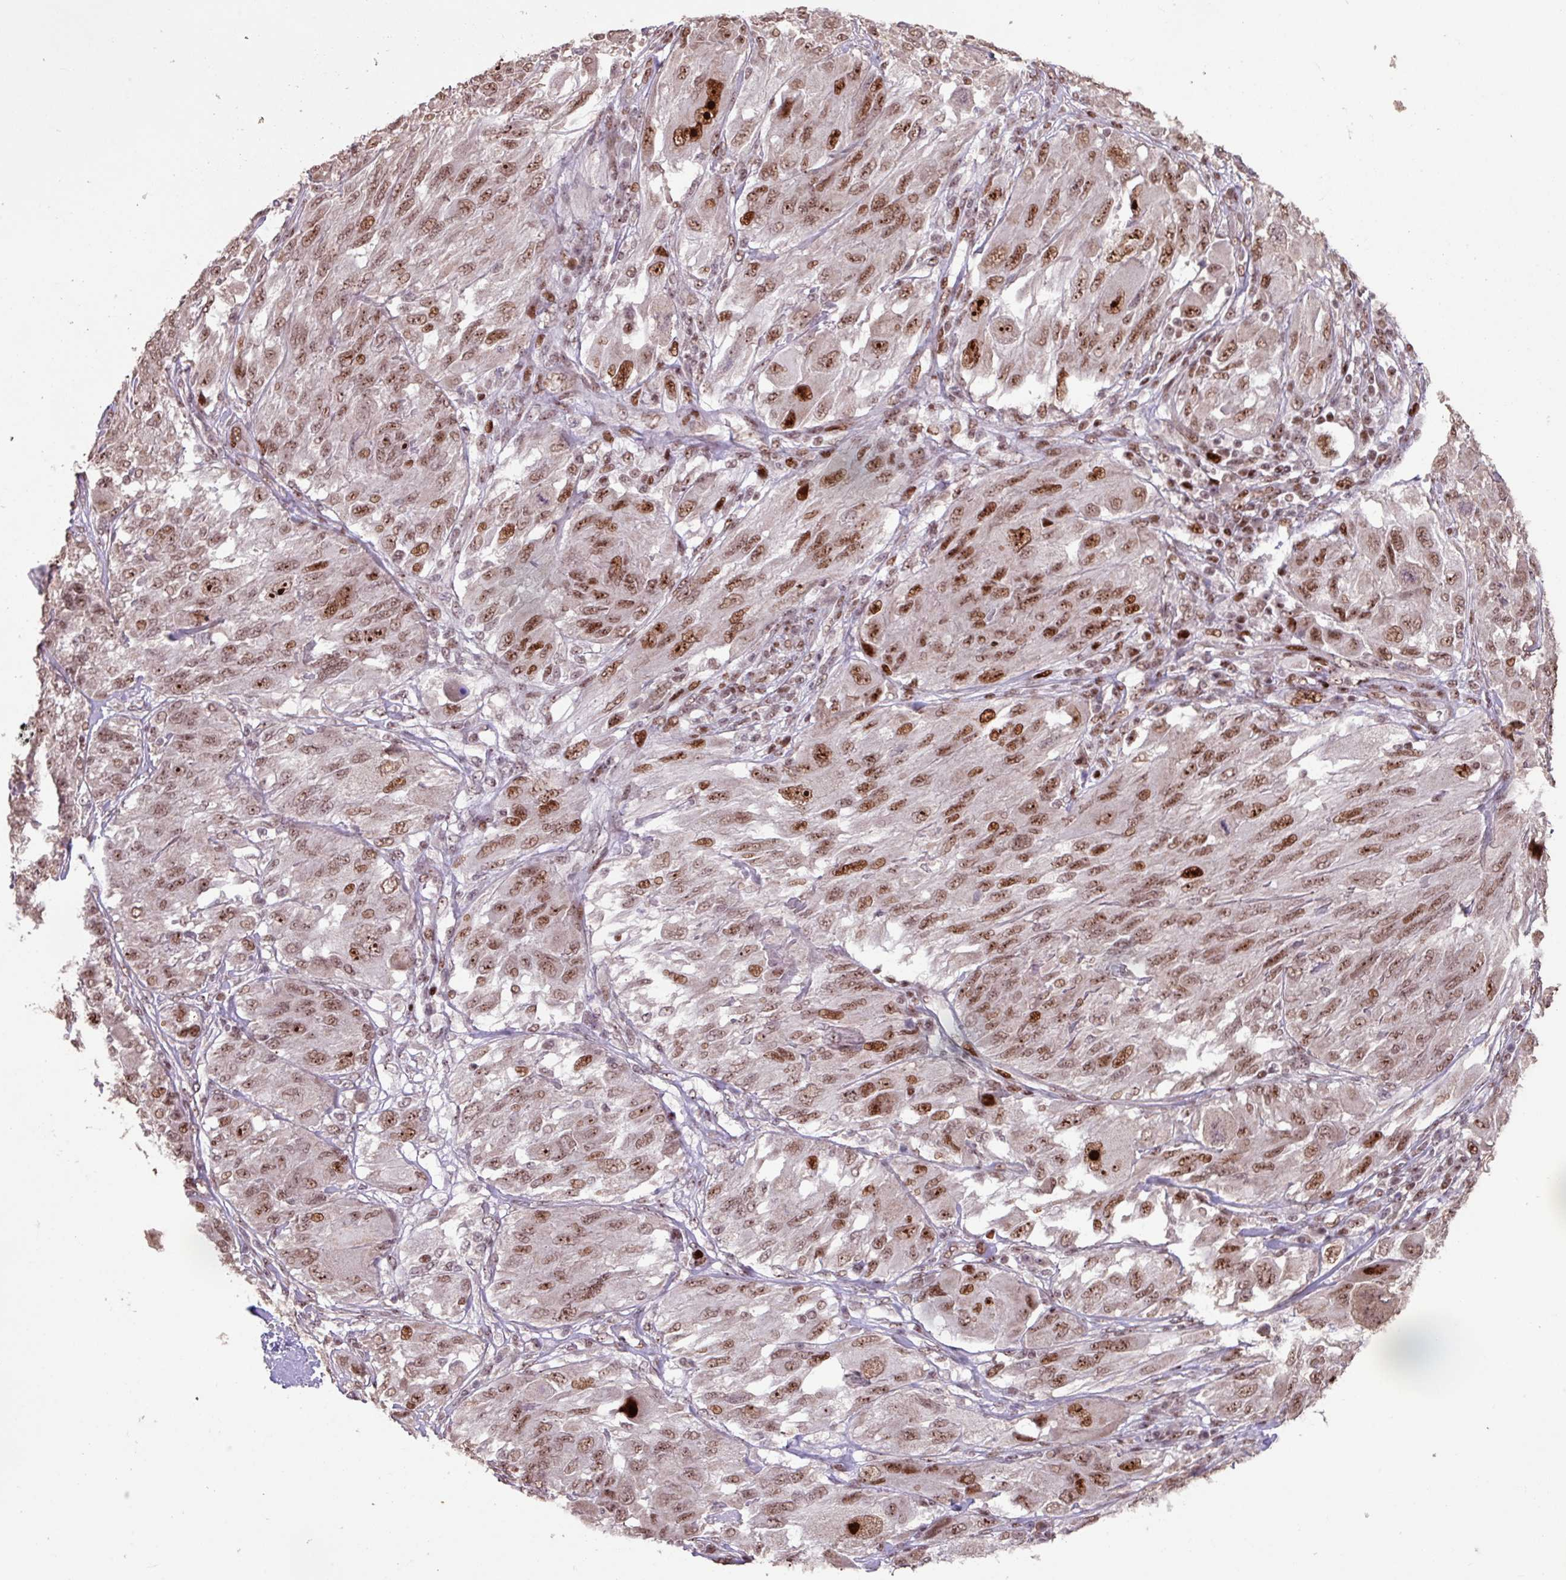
{"staining": {"intensity": "strong", "quantity": ">75%", "location": "nuclear"}, "tissue": "melanoma", "cell_type": "Tumor cells", "image_type": "cancer", "snomed": [{"axis": "morphology", "description": "Malignant melanoma, NOS"}, {"axis": "topography", "description": "Skin"}], "caption": "Protein staining of melanoma tissue reveals strong nuclear positivity in approximately >75% of tumor cells.", "gene": "ZNF709", "patient": {"sex": "female", "age": 91}}